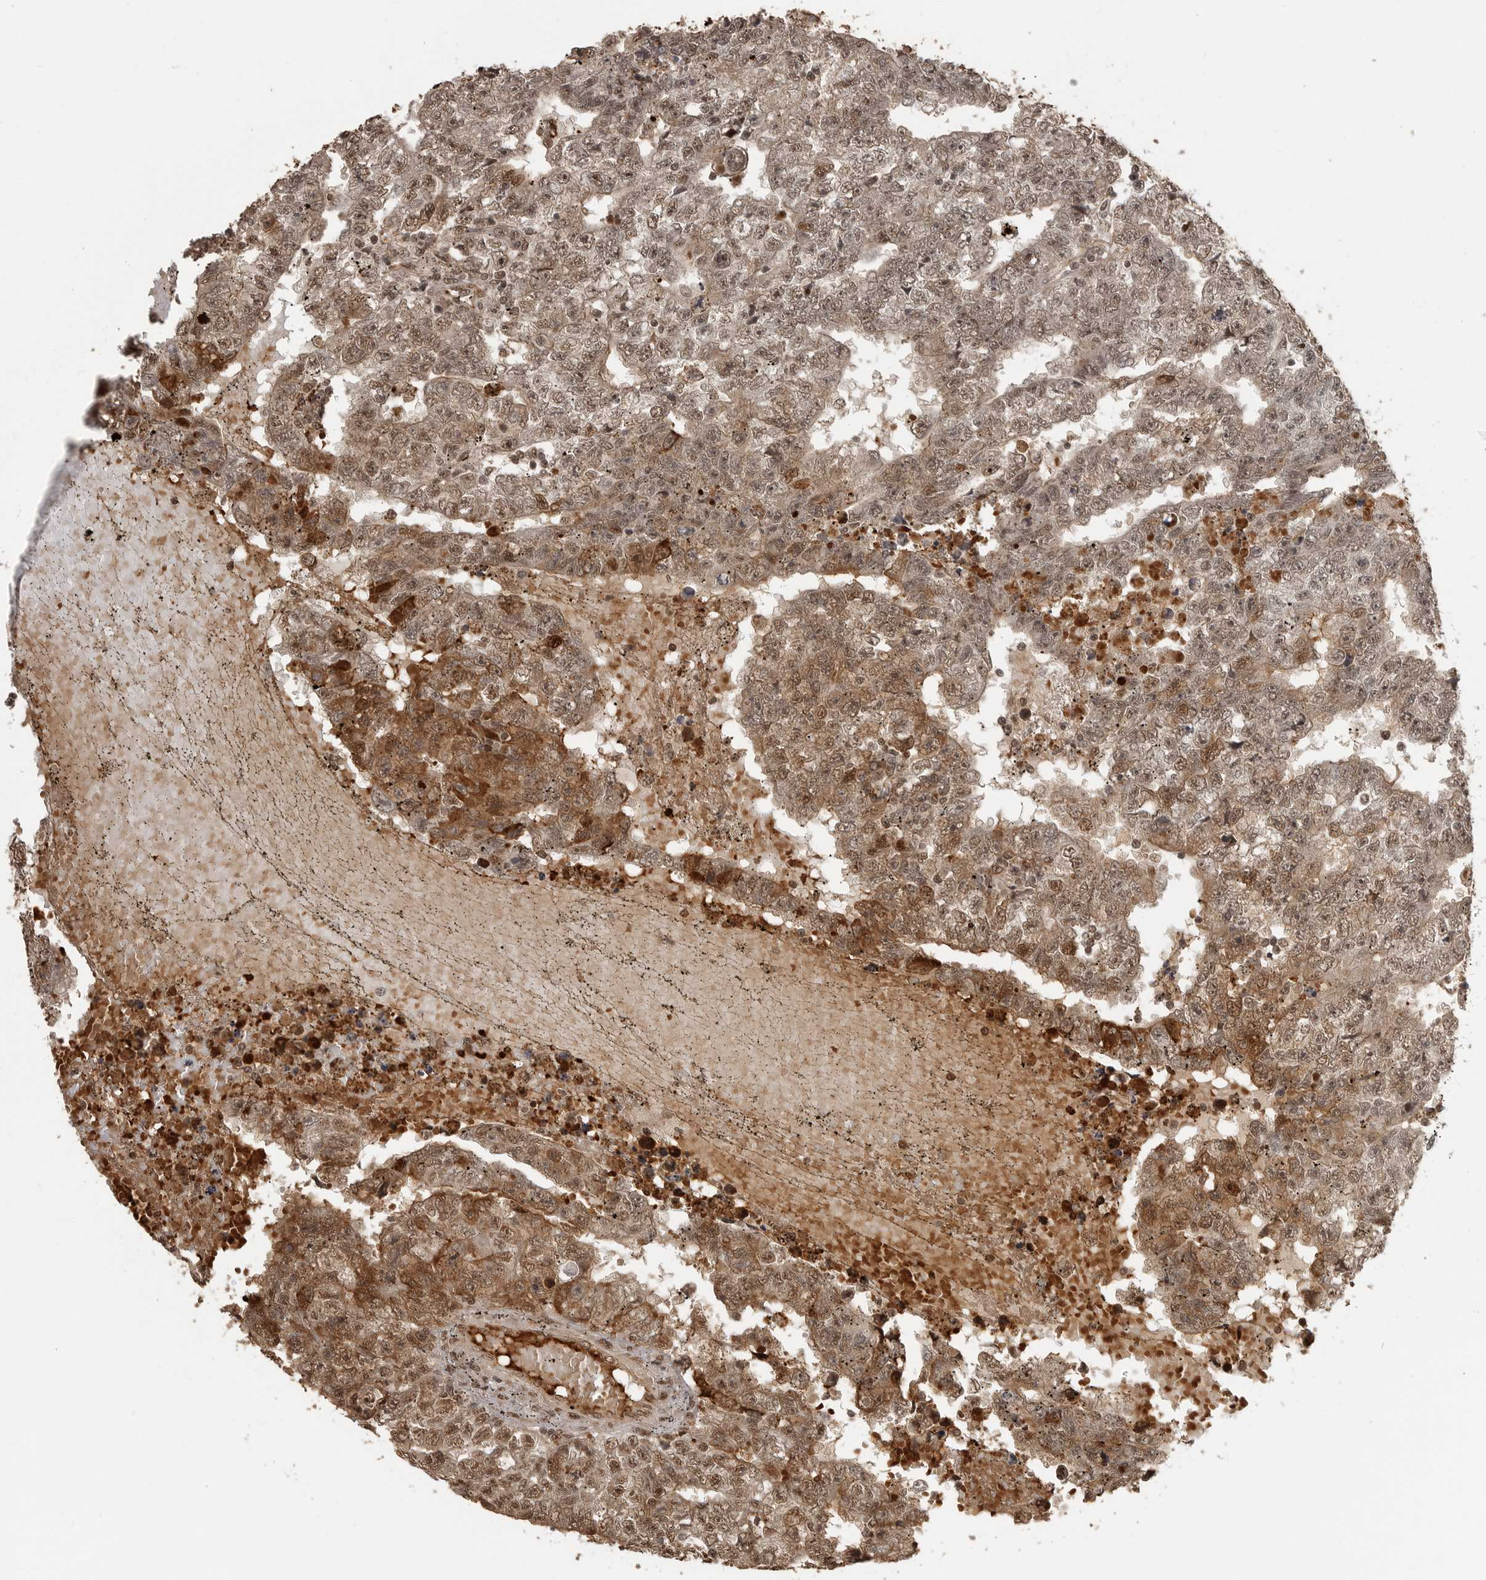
{"staining": {"intensity": "moderate", "quantity": ">75%", "location": "nuclear"}, "tissue": "testis cancer", "cell_type": "Tumor cells", "image_type": "cancer", "snomed": [{"axis": "morphology", "description": "Carcinoma, Embryonal, NOS"}, {"axis": "topography", "description": "Testis"}], "caption": "Tumor cells demonstrate medium levels of moderate nuclear staining in approximately >75% of cells in human testis cancer.", "gene": "CLOCK", "patient": {"sex": "male", "age": 25}}